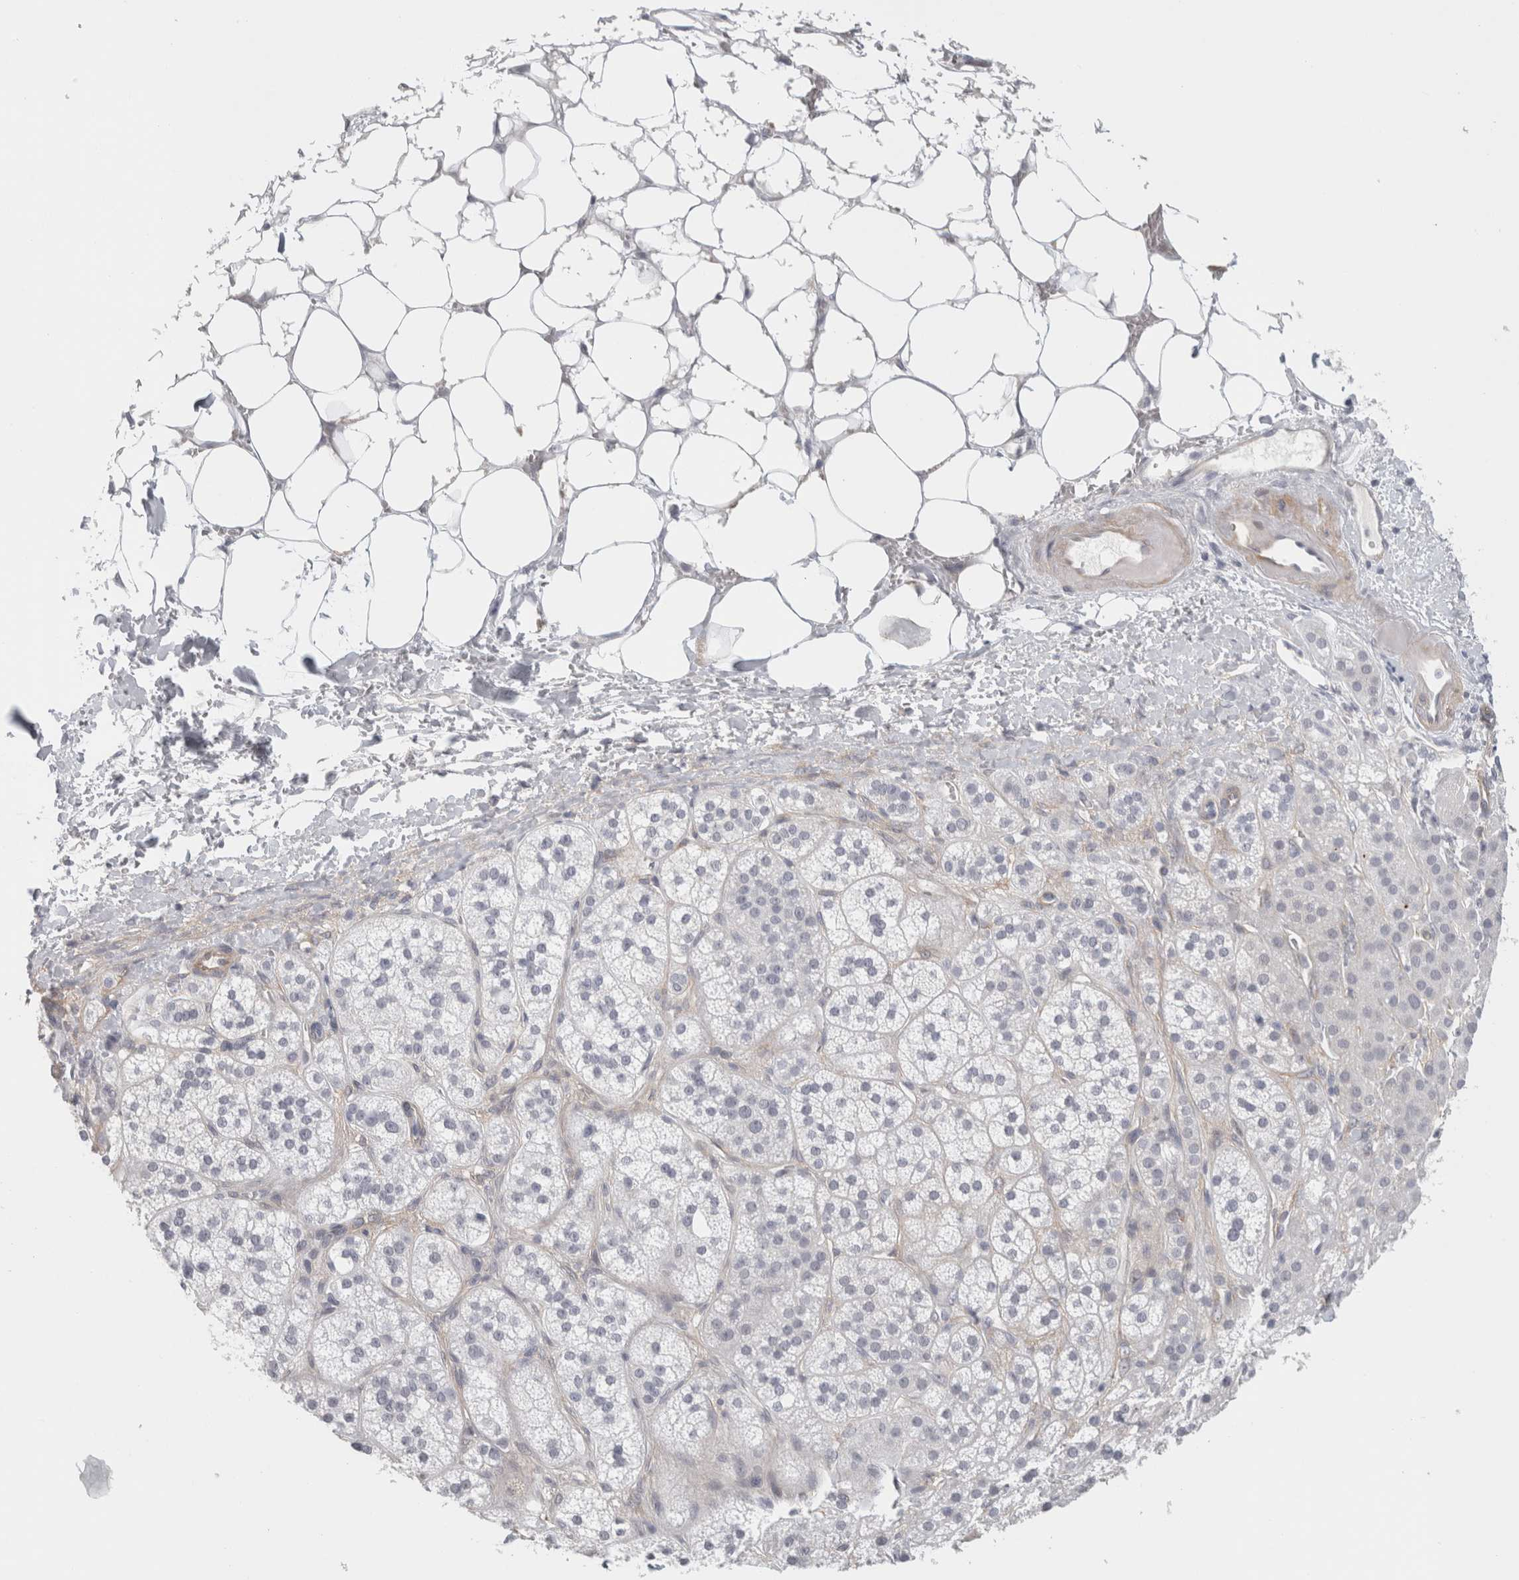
{"staining": {"intensity": "negative", "quantity": "none", "location": "none"}, "tissue": "adrenal gland", "cell_type": "Glandular cells", "image_type": "normal", "snomed": [{"axis": "morphology", "description": "Normal tissue, NOS"}, {"axis": "topography", "description": "Adrenal gland"}], "caption": "Immunohistochemical staining of normal adrenal gland displays no significant staining in glandular cells.", "gene": "FBLIM1", "patient": {"sex": "male", "age": 56}}